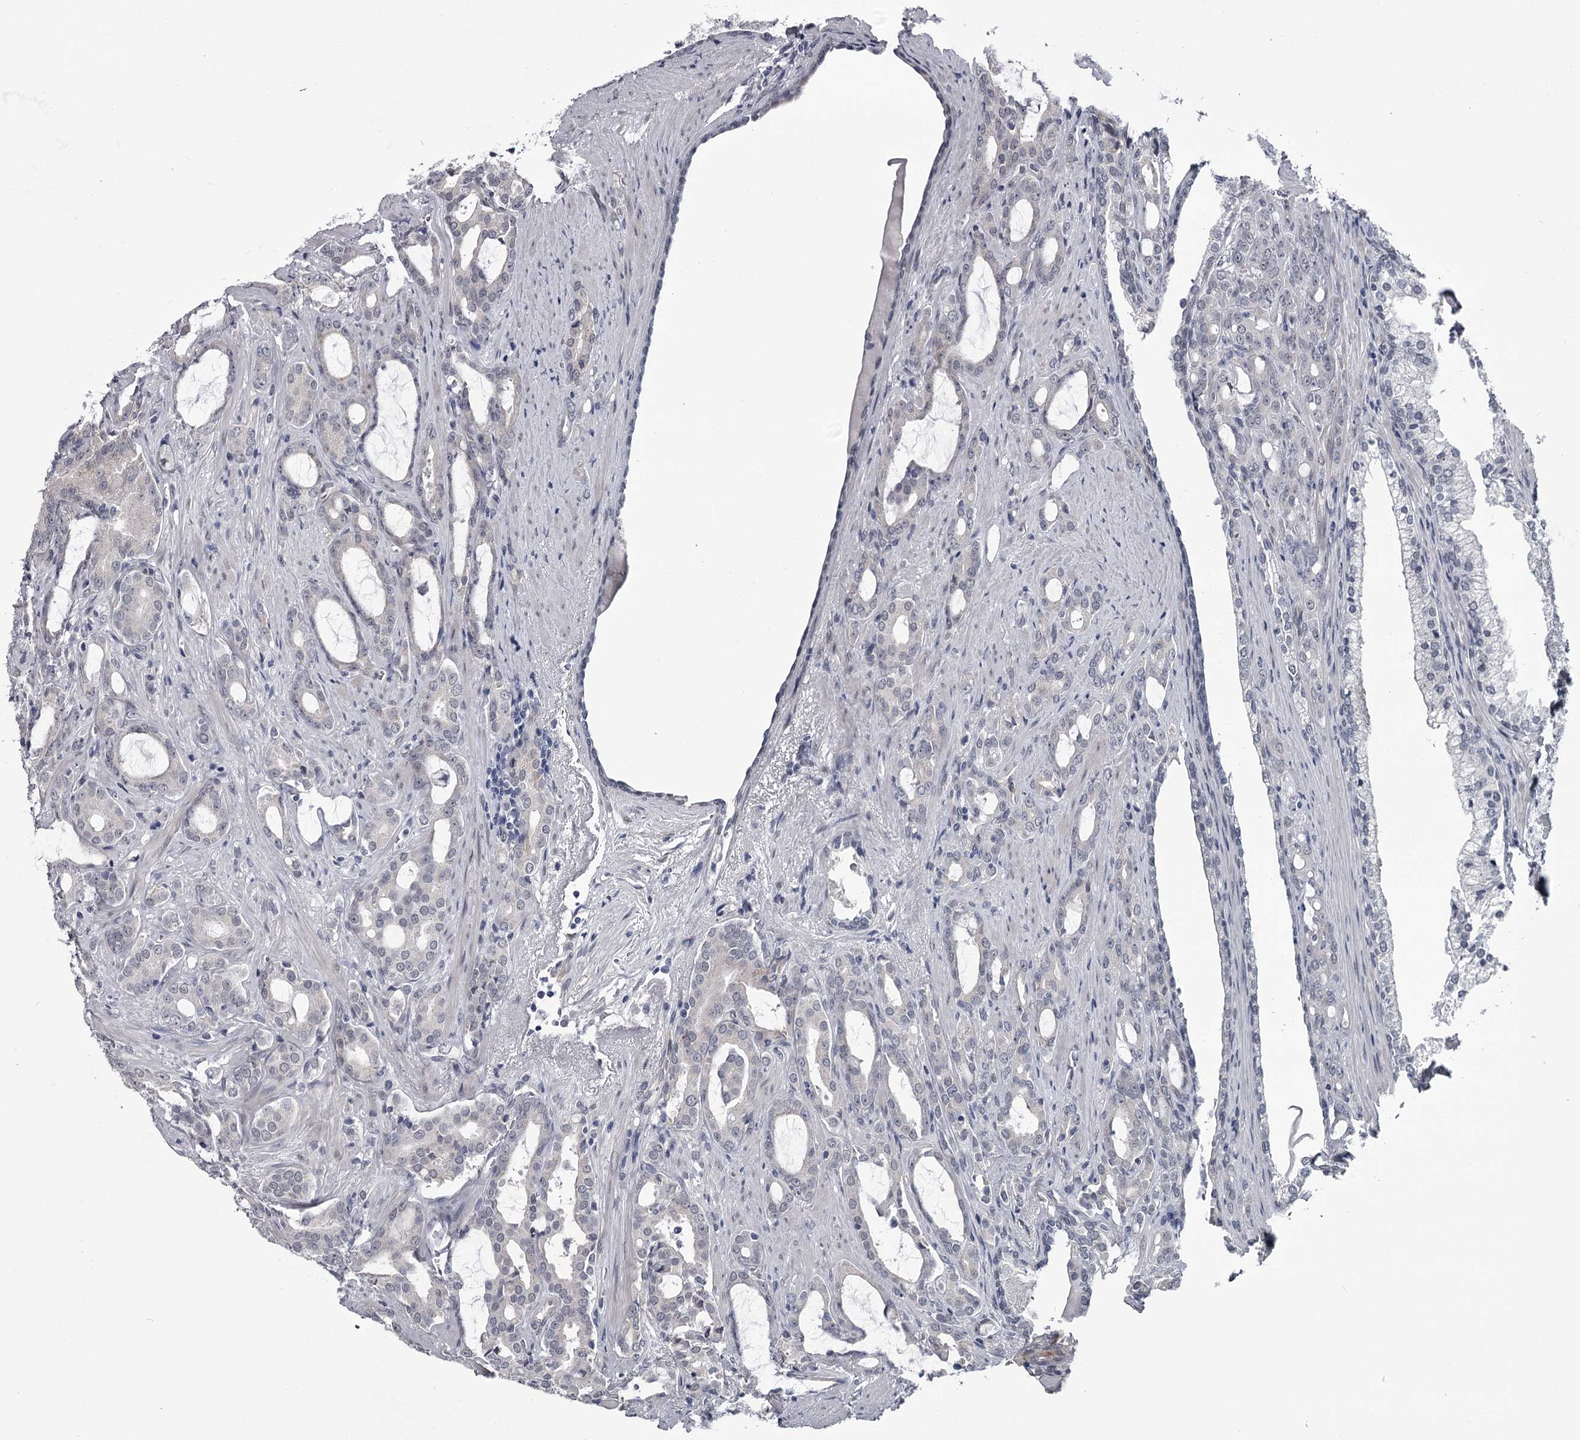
{"staining": {"intensity": "negative", "quantity": "none", "location": "none"}, "tissue": "prostate cancer", "cell_type": "Tumor cells", "image_type": "cancer", "snomed": [{"axis": "morphology", "description": "Adenocarcinoma, High grade"}, {"axis": "topography", "description": "Prostate"}], "caption": "High power microscopy histopathology image of an immunohistochemistry histopathology image of adenocarcinoma (high-grade) (prostate), revealing no significant positivity in tumor cells. (DAB immunohistochemistry (IHC), high magnification).", "gene": "PRPF40B", "patient": {"sex": "male", "age": 72}}